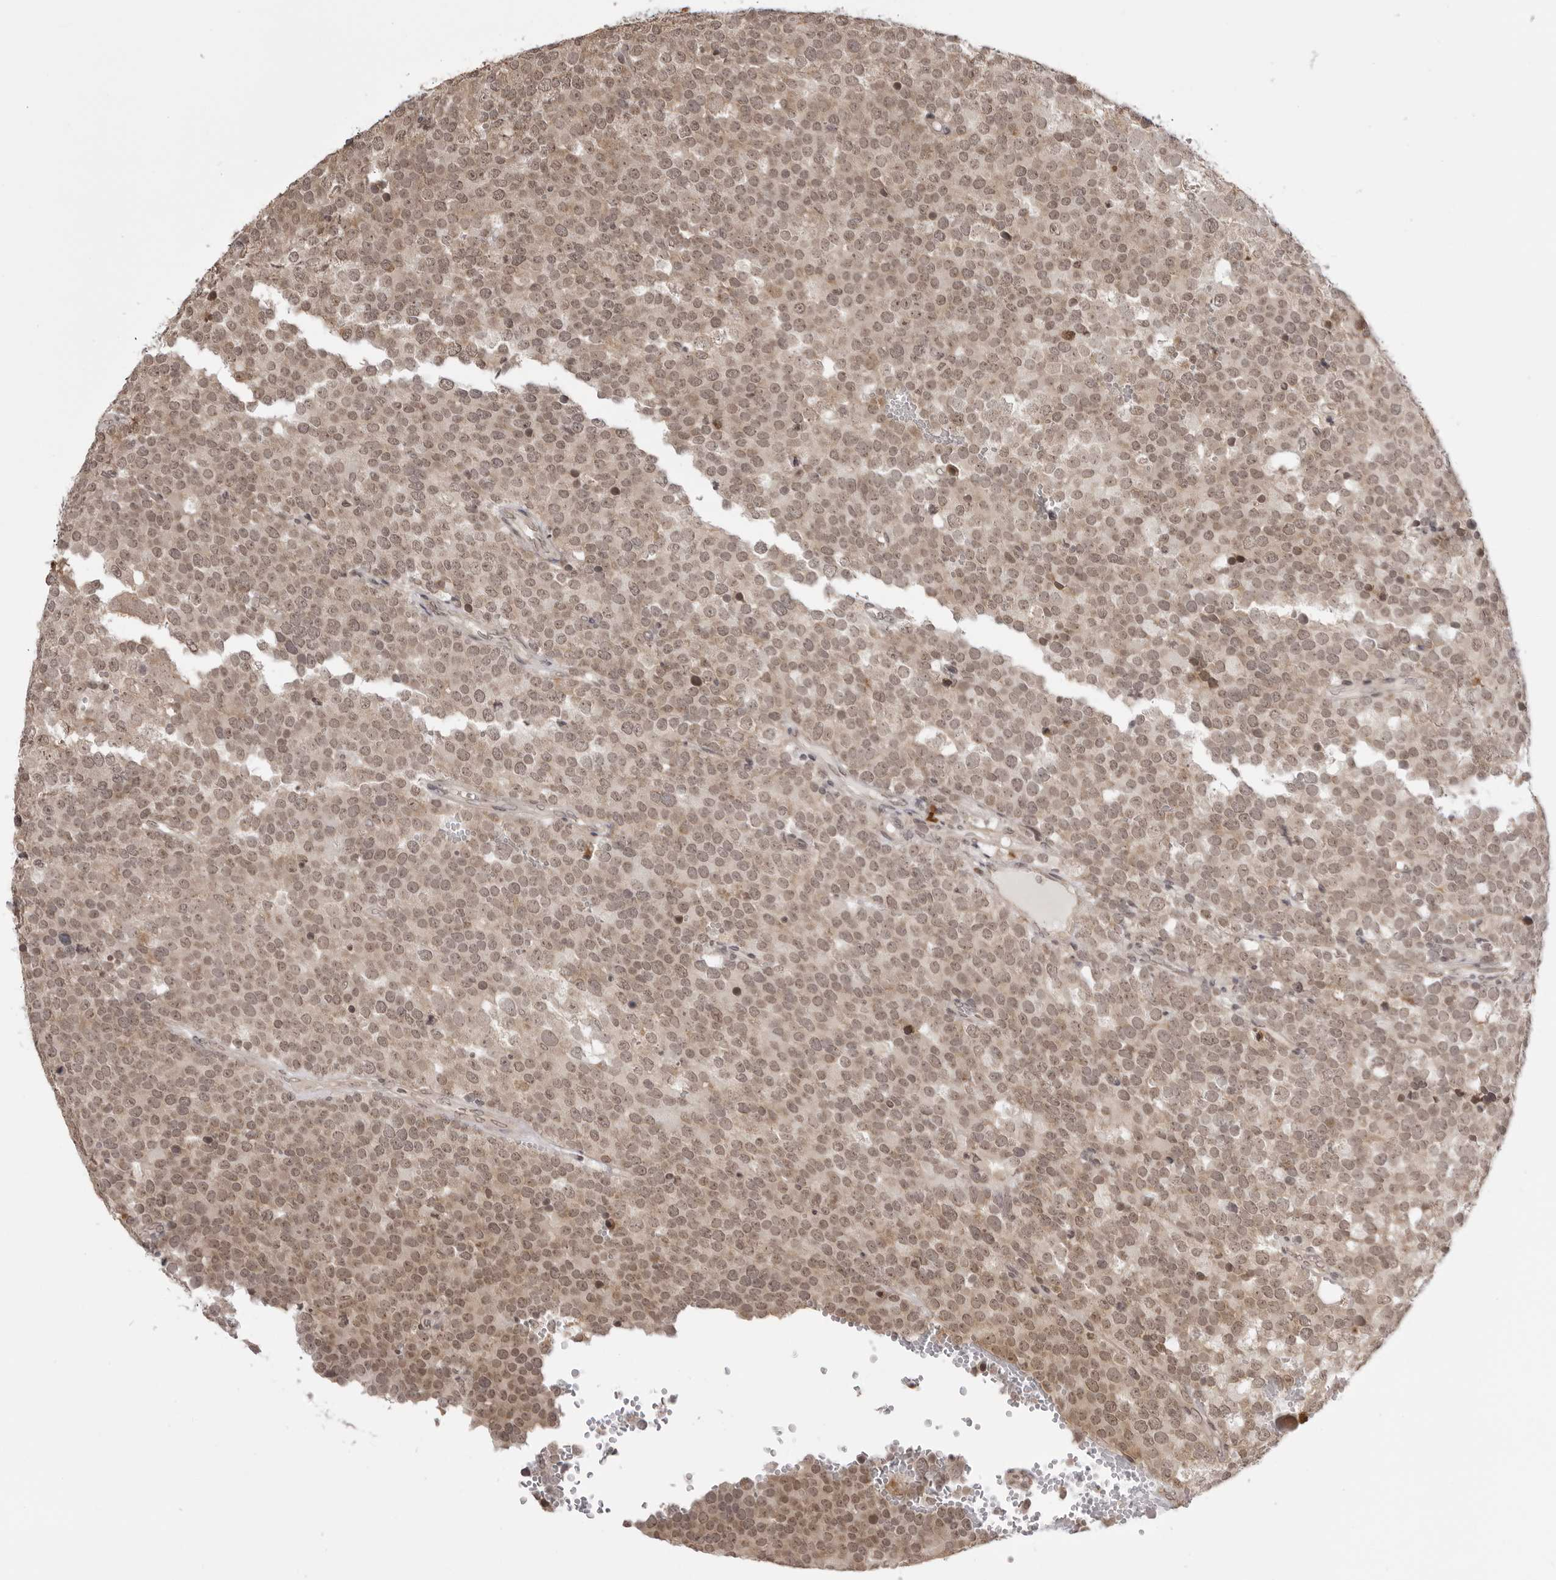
{"staining": {"intensity": "moderate", "quantity": ">75%", "location": "nuclear"}, "tissue": "testis cancer", "cell_type": "Tumor cells", "image_type": "cancer", "snomed": [{"axis": "morphology", "description": "Seminoma, NOS"}, {"axis": "topography", "description": "Testis"}], "caption": "Tumor cells display medium levels of moderate nuclear positivity in approximately >75% of cells in seminoma (testis).", "gene": "ZC3H11A", "patient": {"sex": "male", "age": 71}}